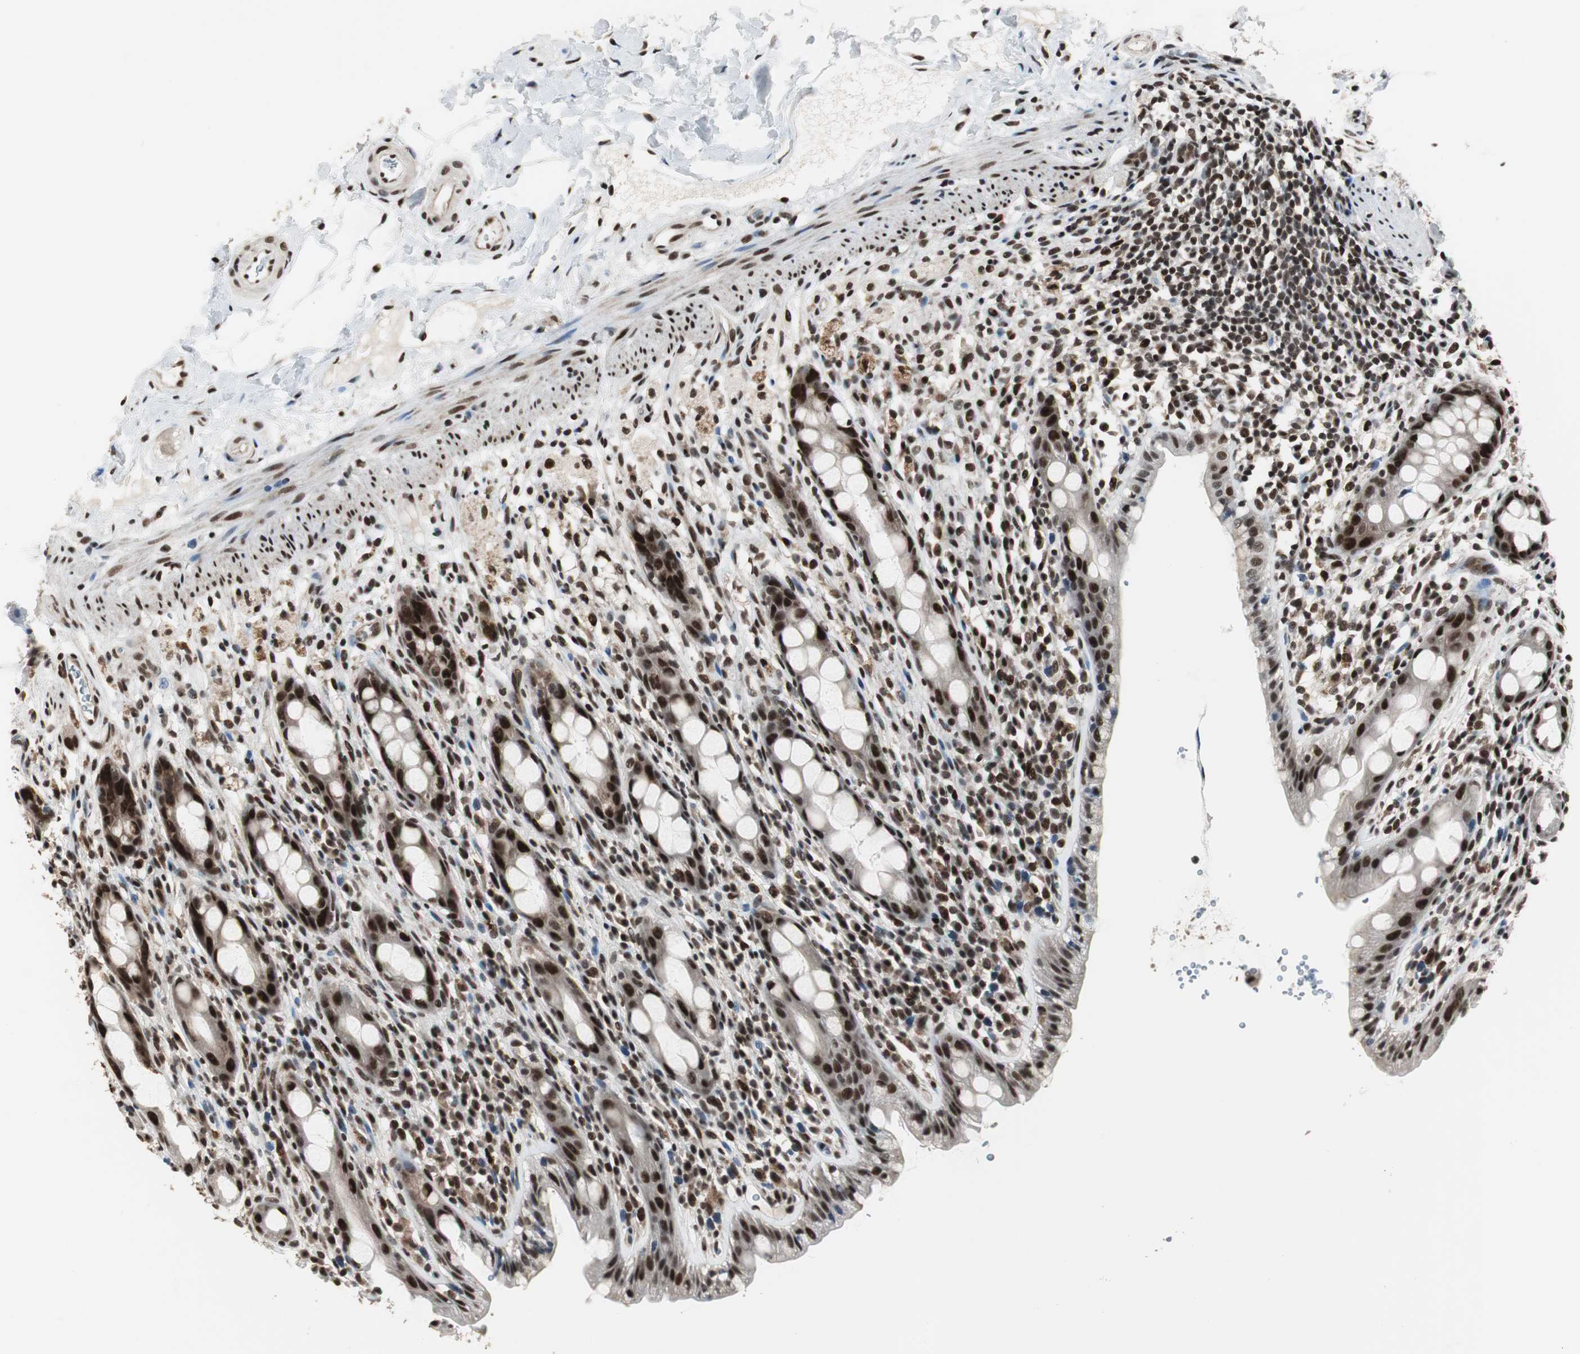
{"staining": {"intensity": "strong", "quantity": ">75%", "location": "nuclear"}, "tissue": "rectum", "cell_type": "Glandular cells", "image_type": "normal", "snomed": [{"axis": "morphology", "description": "Normal tissue, NOS"}, {"axis": "topography", "description": "Rectum"}], "caption": "The immunohistochemical stain shows strong nuclear expression in glandular cells of unremarkable rectum. (DAB IHC, brown staining for protein, blue staining for nuclei).", "gene": "CDK9", "patient": {"sex": "male", "age": 44}}